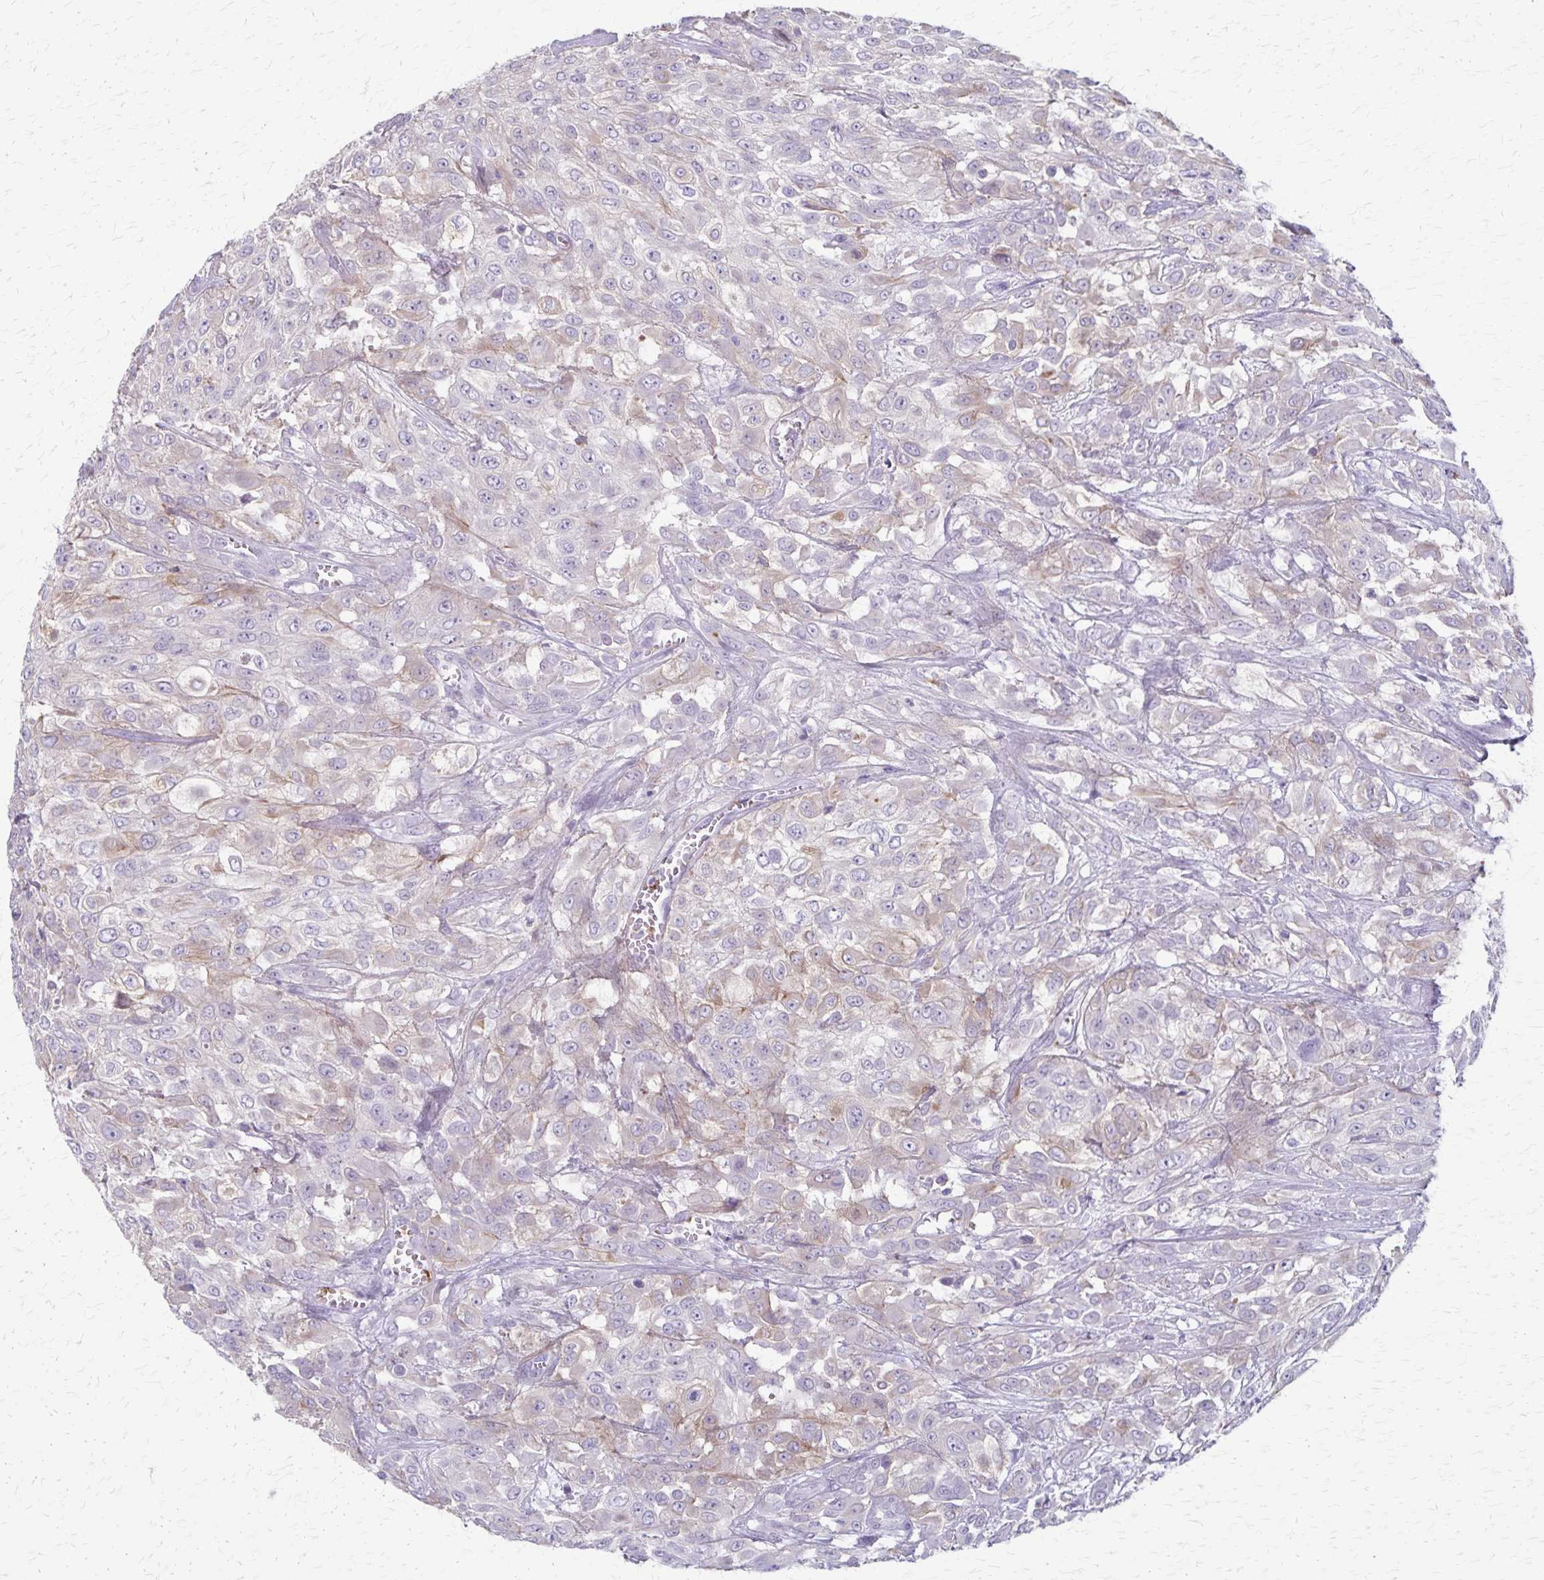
{"staining": {"intensity": "weak", "quantity": "<25%", "location": "cytoplasmic/membranous"}, "tissue": "urothelial cancer", "cell_type": "Tumor cells", "image_type": "cancer", "snomed": [{"axis": "morphology", "description": "Urothelial carcinoma, High grade"}, {"axis": "topography", "description": "Urinary bladder"}], "caption": "High-grade urothelial carcinoma was stained to show a protein in brown. There is no significant positivity in tumor cells. The staining was performed using DAB (3,3'-diaminobenzidine) to visualize the protein expression in brown, while the nuclei were stained in blue with hematoxylin (Magnification: 20x).", "gene": "RASL10B", "patient": {"sex": "male", "age": 57}}